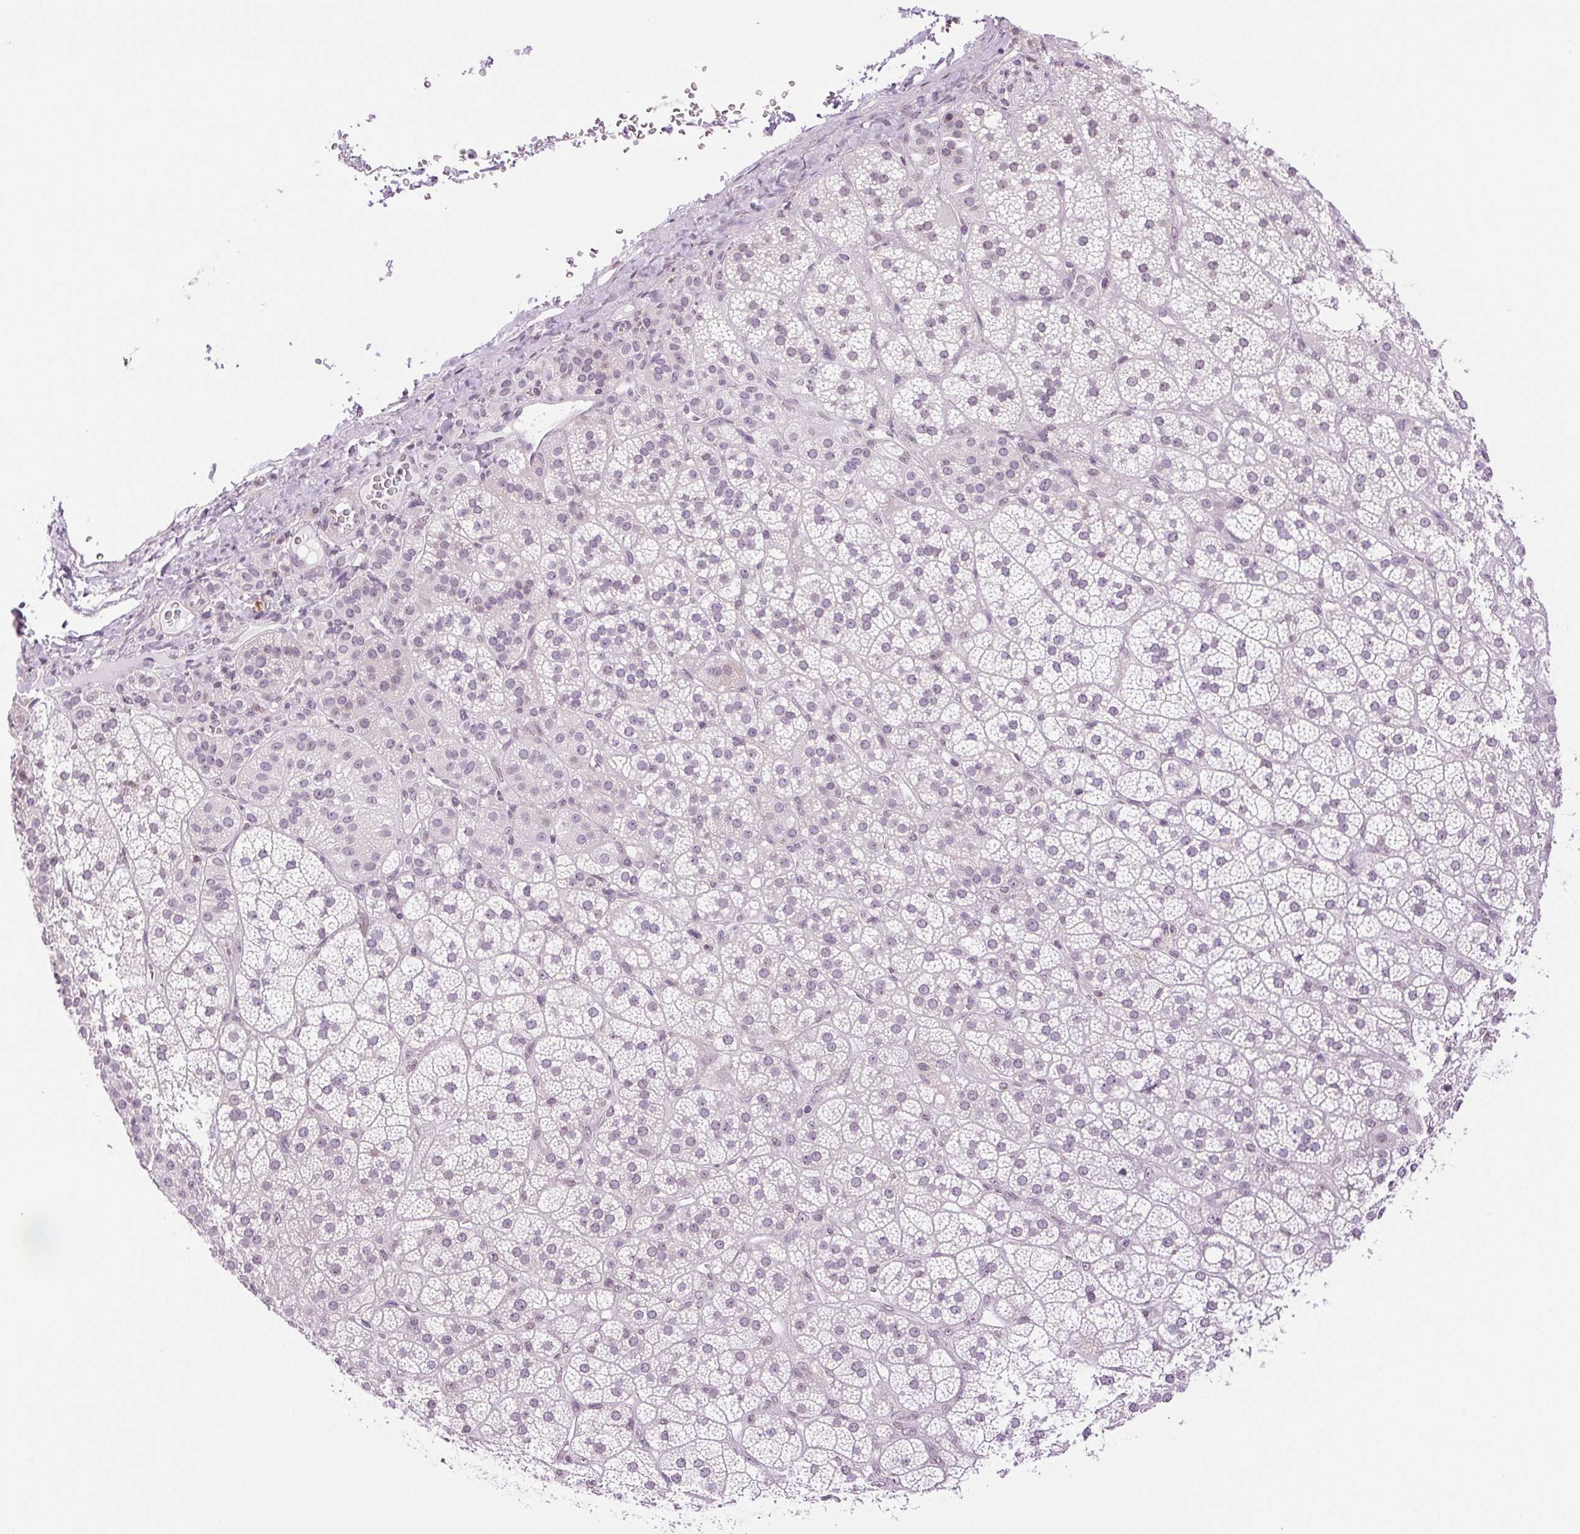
{"staining": {"intensity": "negative", "quantity": "none", "location": "none"}, "tissue": "adrenal gland", "cell_type": "Glandular cells", "image_type": "normal", "snomed": [{"axis": "morphology", "description": "Normal tissue, NOS"}, {"axis": "topography", "description": "Adrenal gland"}], "caption": "Immunohistochemistry (IHC) of normal human adrenal gland exhibits no staining in glandular cells. Nuclei are stained in blue.", "gene": "TNNT3", "patient": {"sex": "female", "age": 60}}